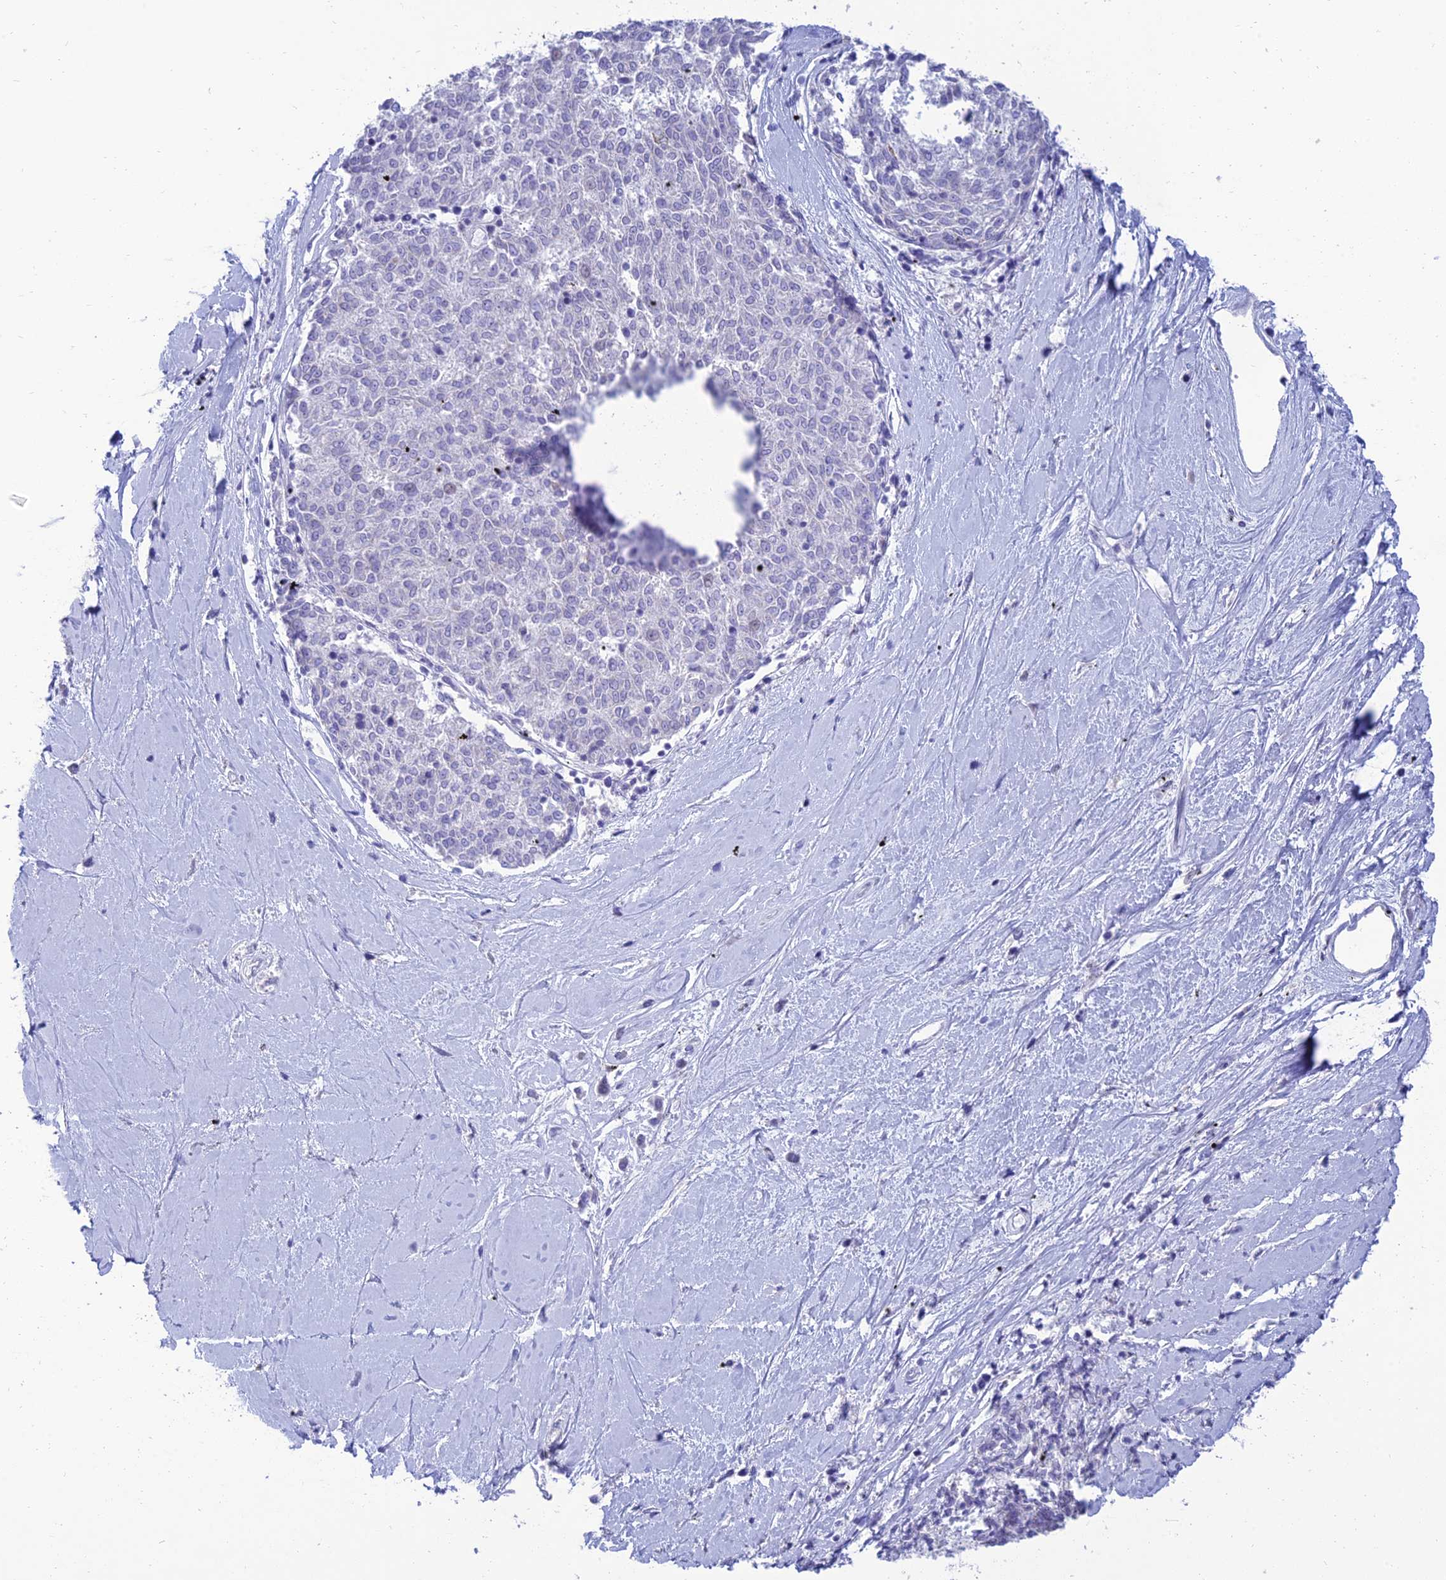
{"staining": {"intensity": "negative", "quantity": "none", "location": "none"}, "tissue": "melanoma", "cell_type": "Tumor cells", "image_type": "cancer", "snomed": [{"axis": "morphology", "description": "Malignant melanoma, NOS"}, {"axis": "topography", "description": "Skin"}], "caption": "DAB (3,3'-diaminobenzidine) immunohistochemical staining of malignant melanoma displays no significant staining in tumor cells.", "gene": "MAL2", "patient": {"sex": "female", "age": 72}}